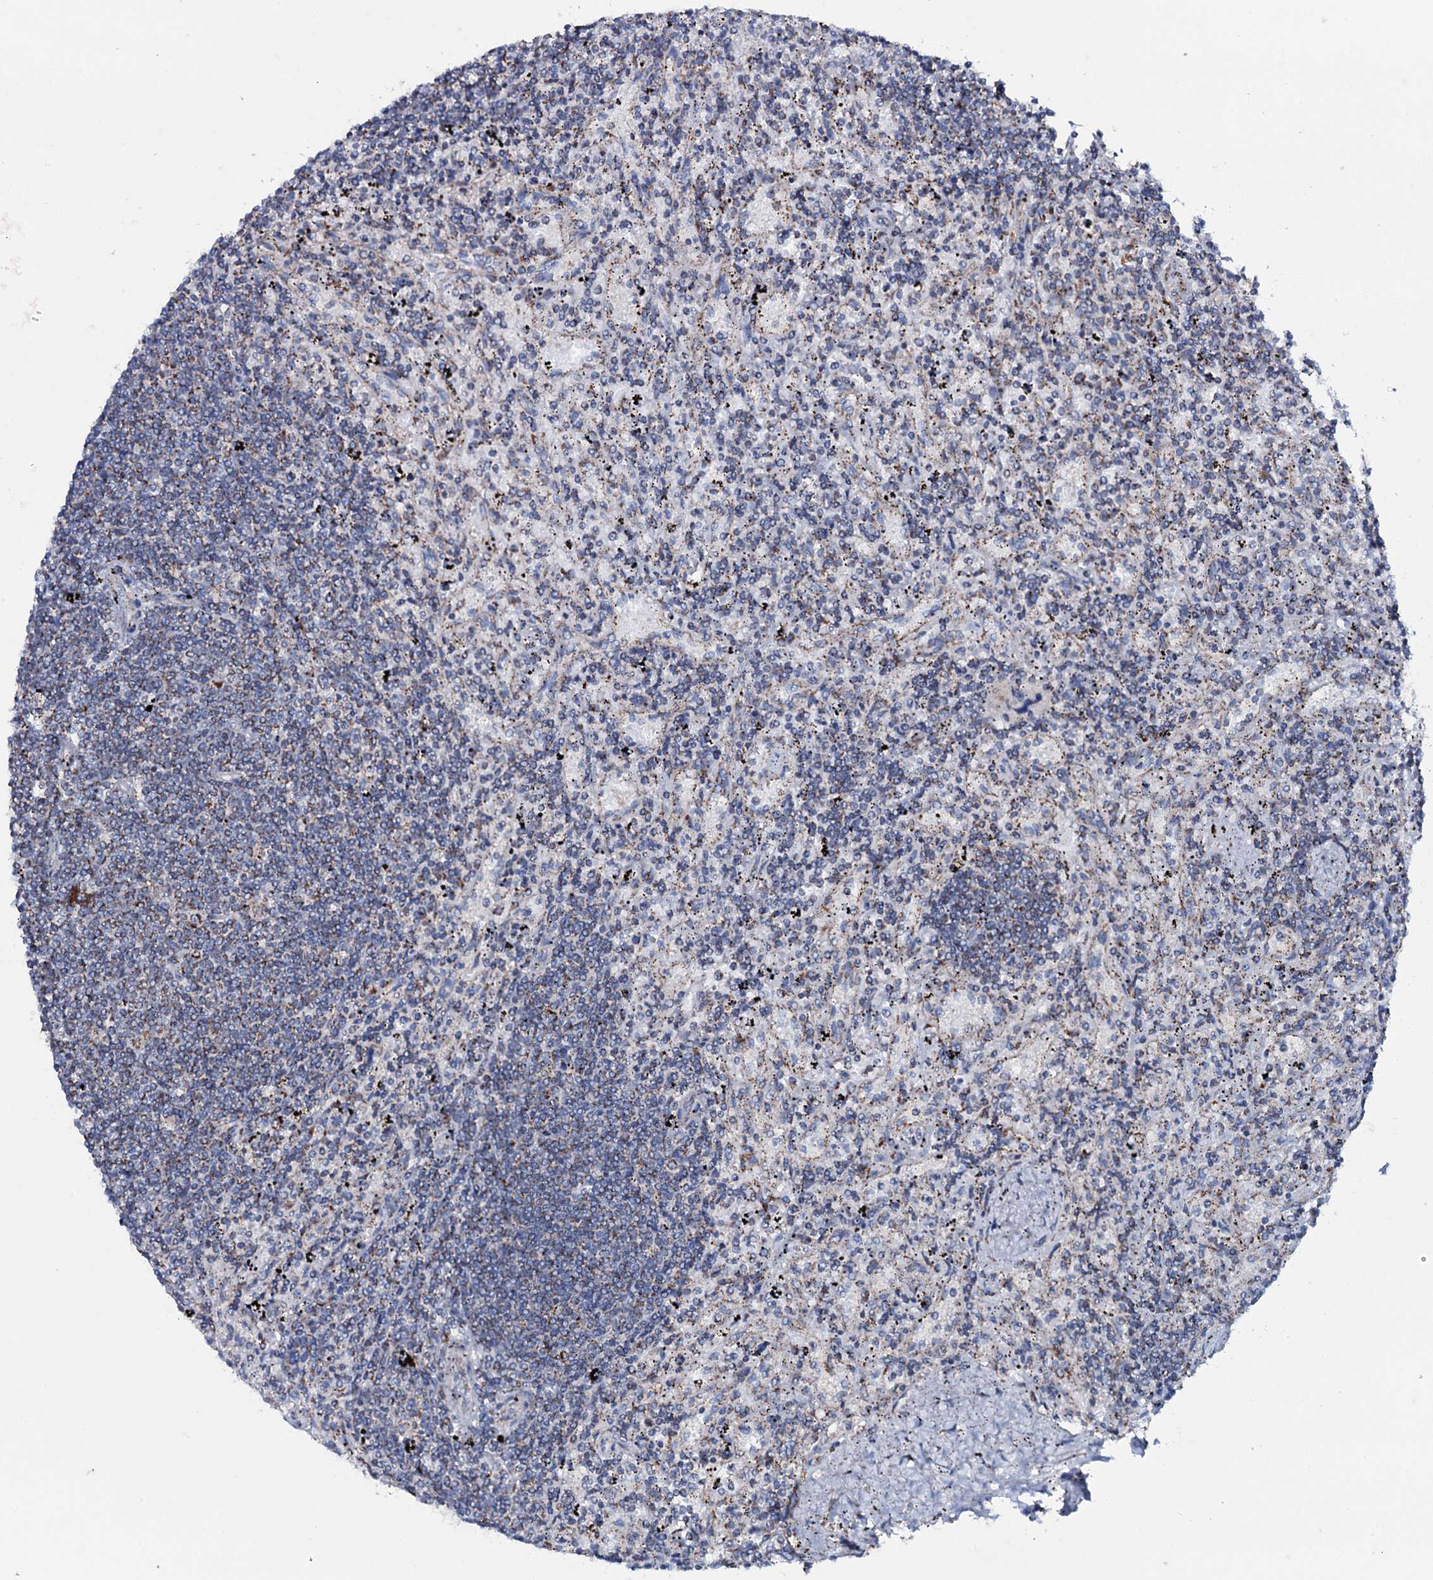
{"staining": {"intensity": "moderate", "quantity": "<25%", "location": "cytoplasmic/membranous"}, "tissue": "lymphoma", "cell_type": "Tumor cells", "image_type": "cancer", "snomed": [{"axis": "morphology", "description": "Malignant lymphoma, non-Hodgkin's type, Low grade"}, {"axis": "topography", "description": "Spleen"}], "caption": "IHC image of neoplastic tissue: human lymphoma stained using immunohistochemistry (IHC) displays low levels of moderate protein expression localized specifically in the cytoplasmic/membranous of tumor cells, appearing as a cytoplasmic/membranous brown color.", "gene": "MRPS35", "patient": {"sex": "male", "age": 76}}